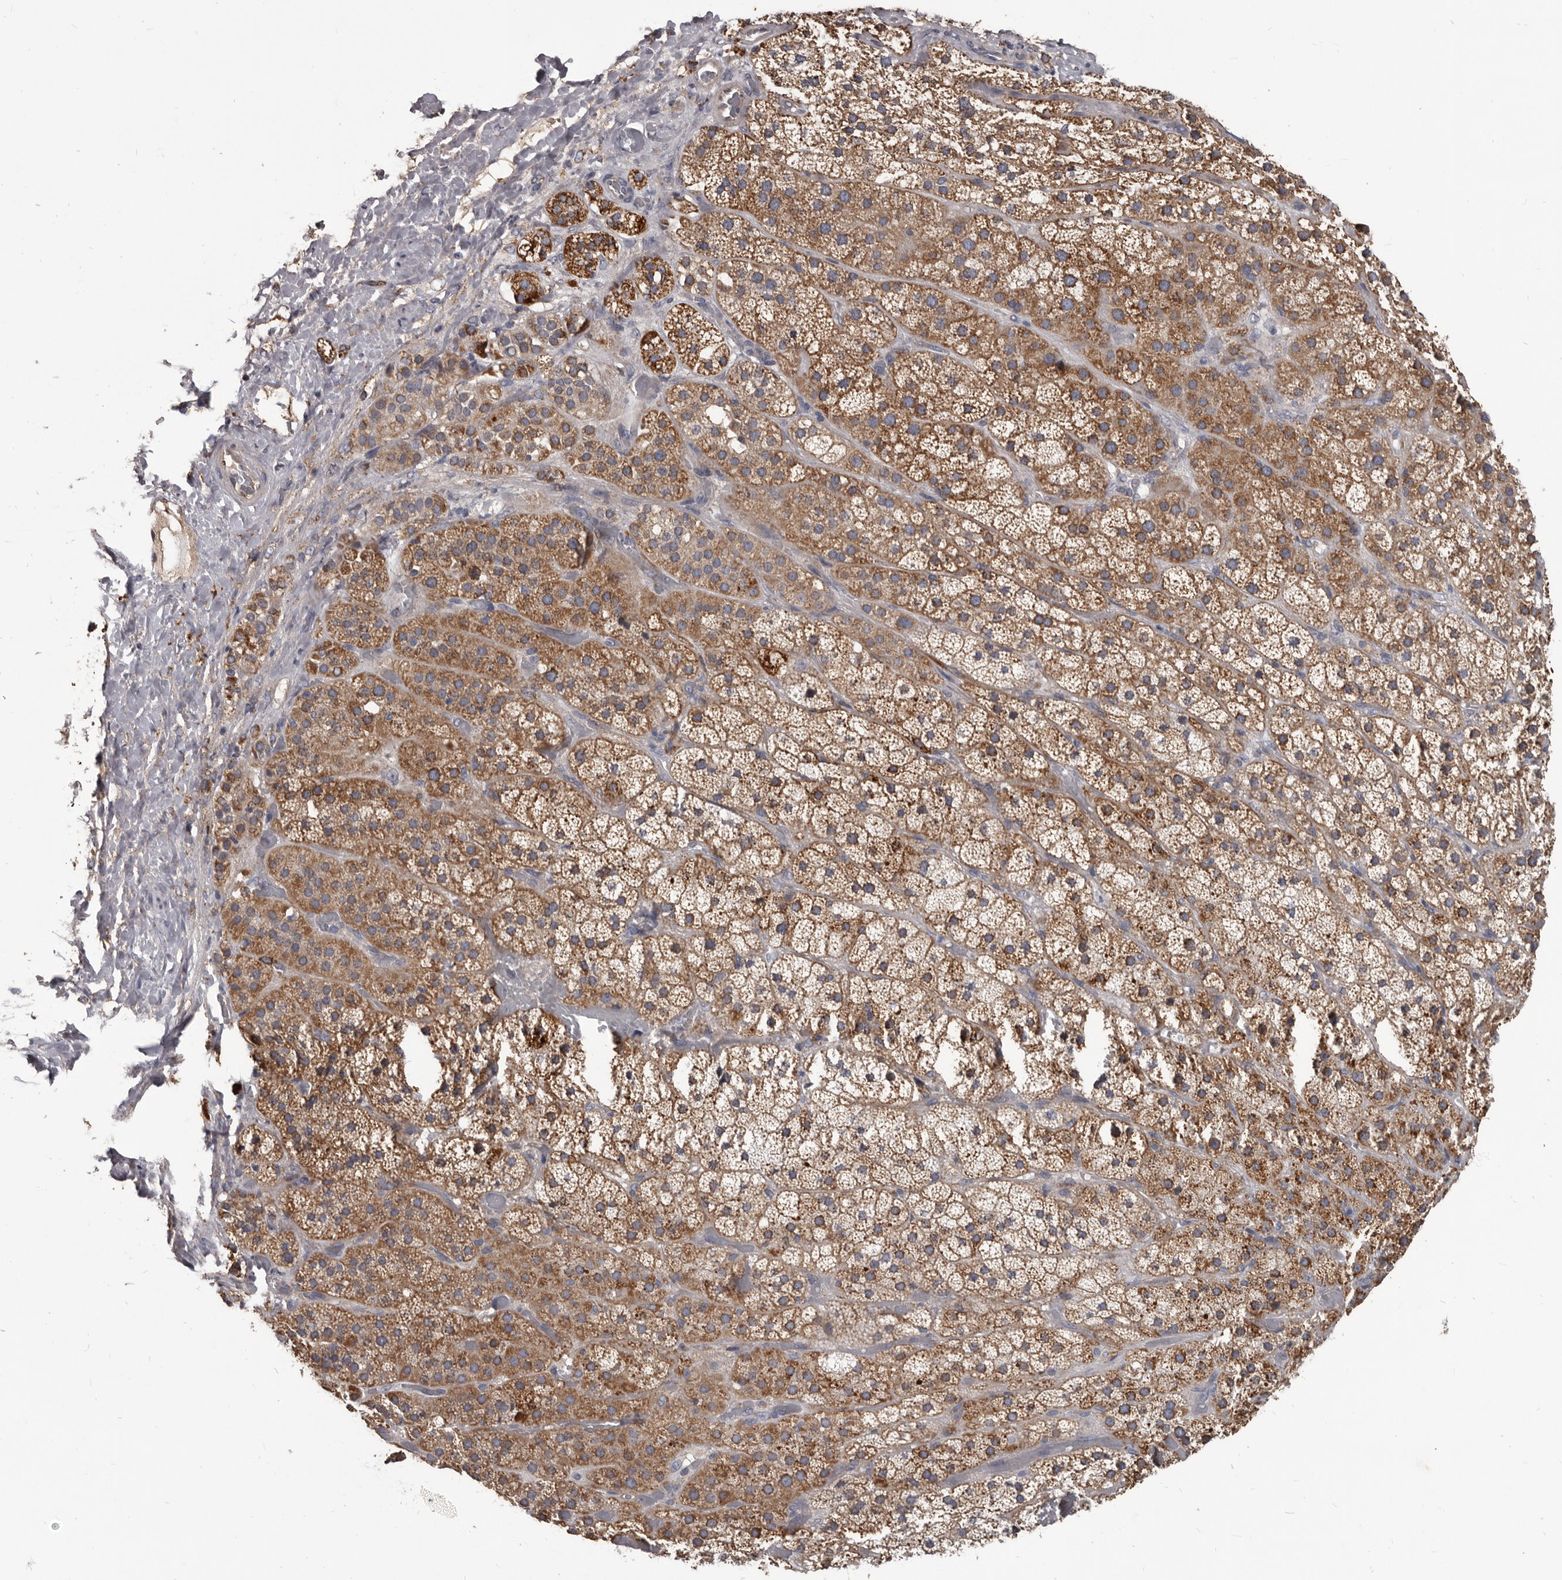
{"staining": {"intensity": "moderate", "quantity": ">75%", "location": "cytoplasmic/membranous"}, "tissue": "adrenal gland", "cell_type": "Glandular cells", "image_type": "normal", "snomed": [{"axis": "morphology", "description": "Normal tissue, NOS"}, {"axis": "topography", "description": "Adrenal gland"}], "caption": "DAB (3,3'-diaminobenzidine) immunohistochemical staining of normal human adrenal gland exhibits moderate cytoplasmic/membranous protein expression in approximately >75% of glandular cells. The staining was performed using DAB to visualize the protein expression in brown, while the nuclei were stained in blue with hematoxylin (Magnification: 20x).", "gene": "ALDH5A1", "patient": {"sex": "male", "age": 57}}